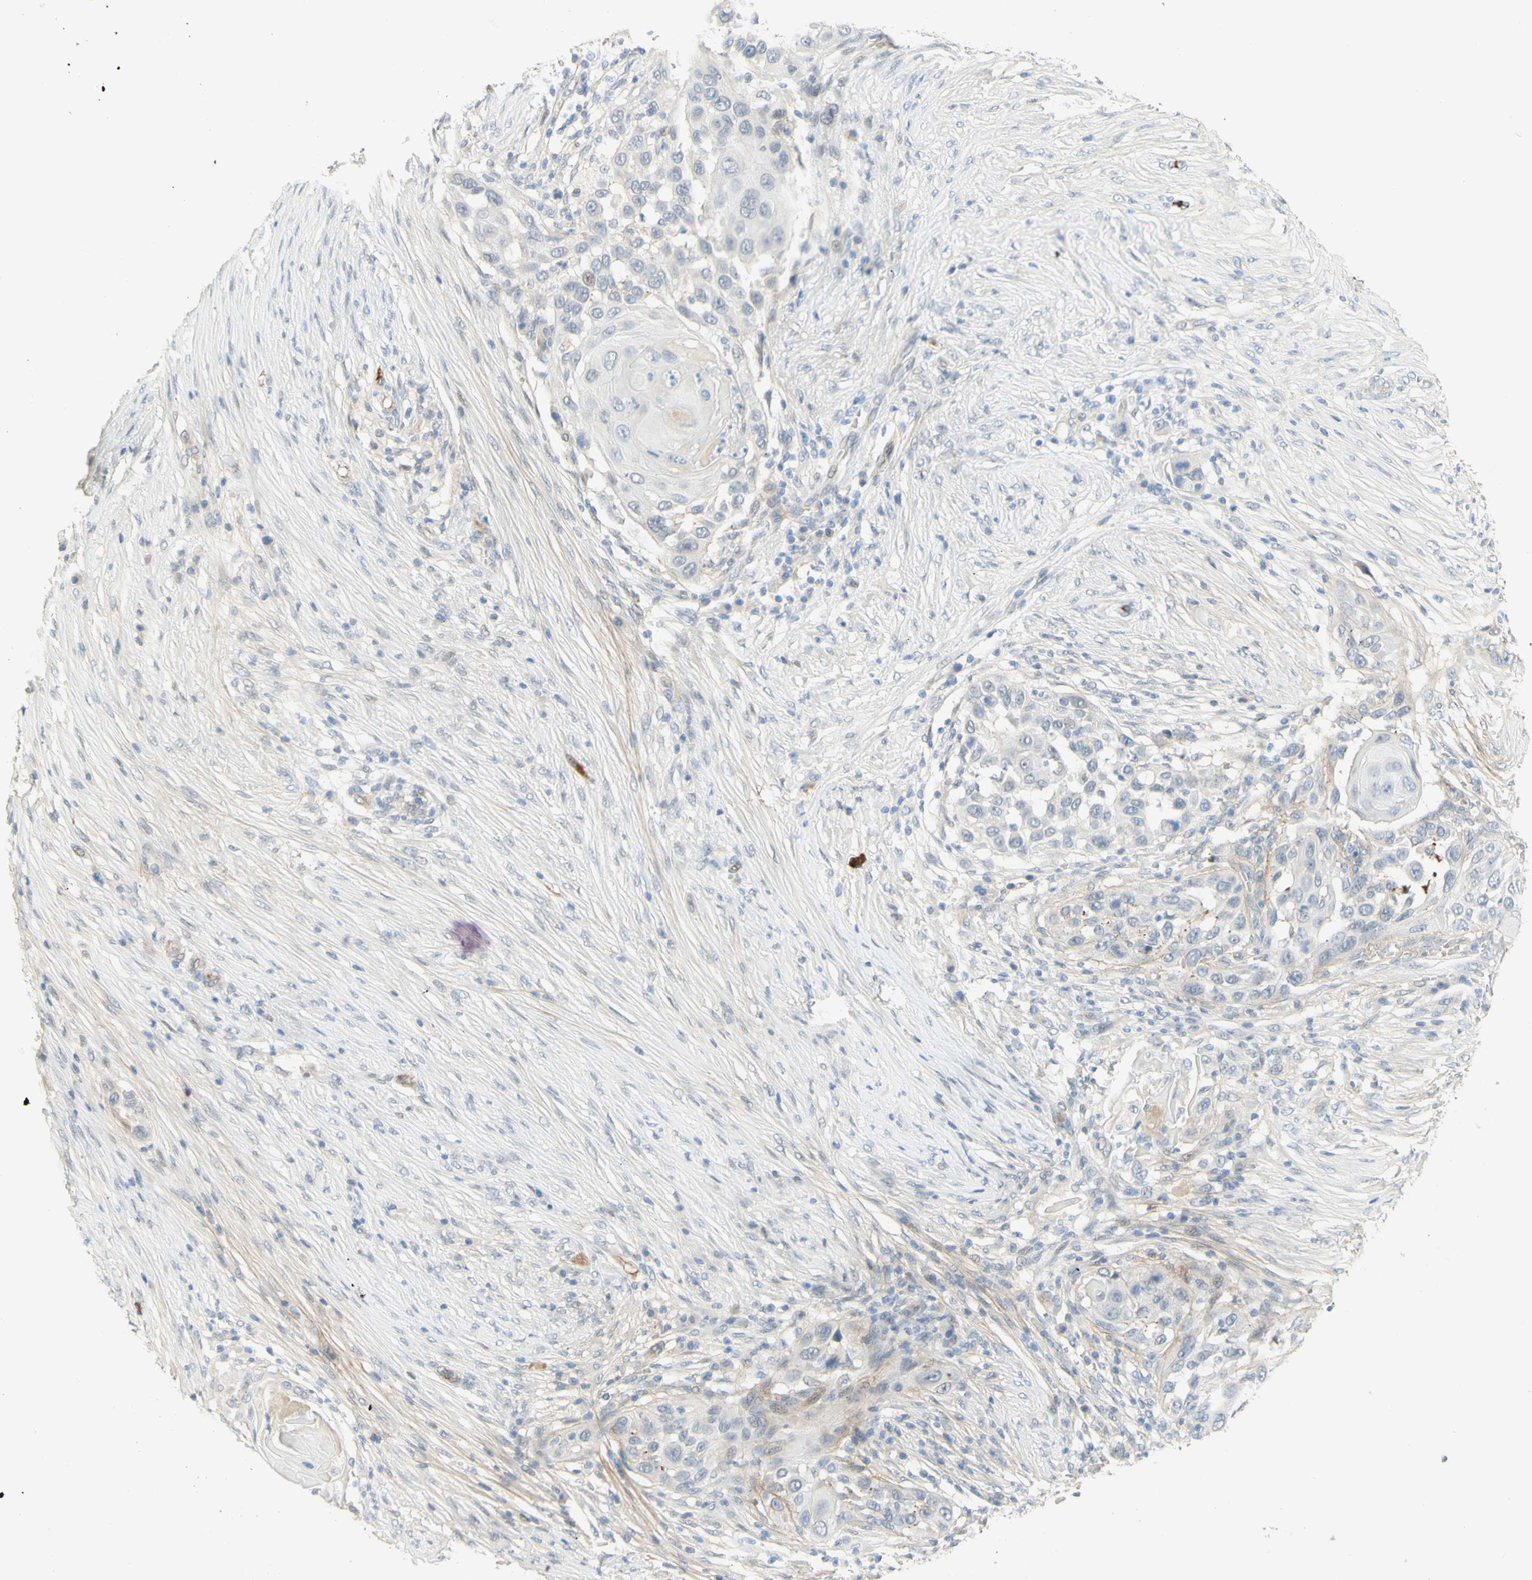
{"staining": {"intensity": "negative", "quantity": "none", "location": "none"}, "tissue": "skin cancer", "cell_type": "Tumor cells", "image_type": "cancer", "snomed": [{"axis": "morphology", "description": "Squamous cell carcinoma, NOS"}, {"axis": "topography", "description": "Skin"}], "caption": "The micrograph shows no staining of tumor cells in skin squamous cell carcinoma. (Stains: DAB (3,3'-diaminobenzidine) immunohistochemistry (IHC) with hematoxylin counter stain, Microscopy: brightfield microscopy at high magnification).", "gene": "ANGPT2", "patient": {"sex": "female", "age": 44}}